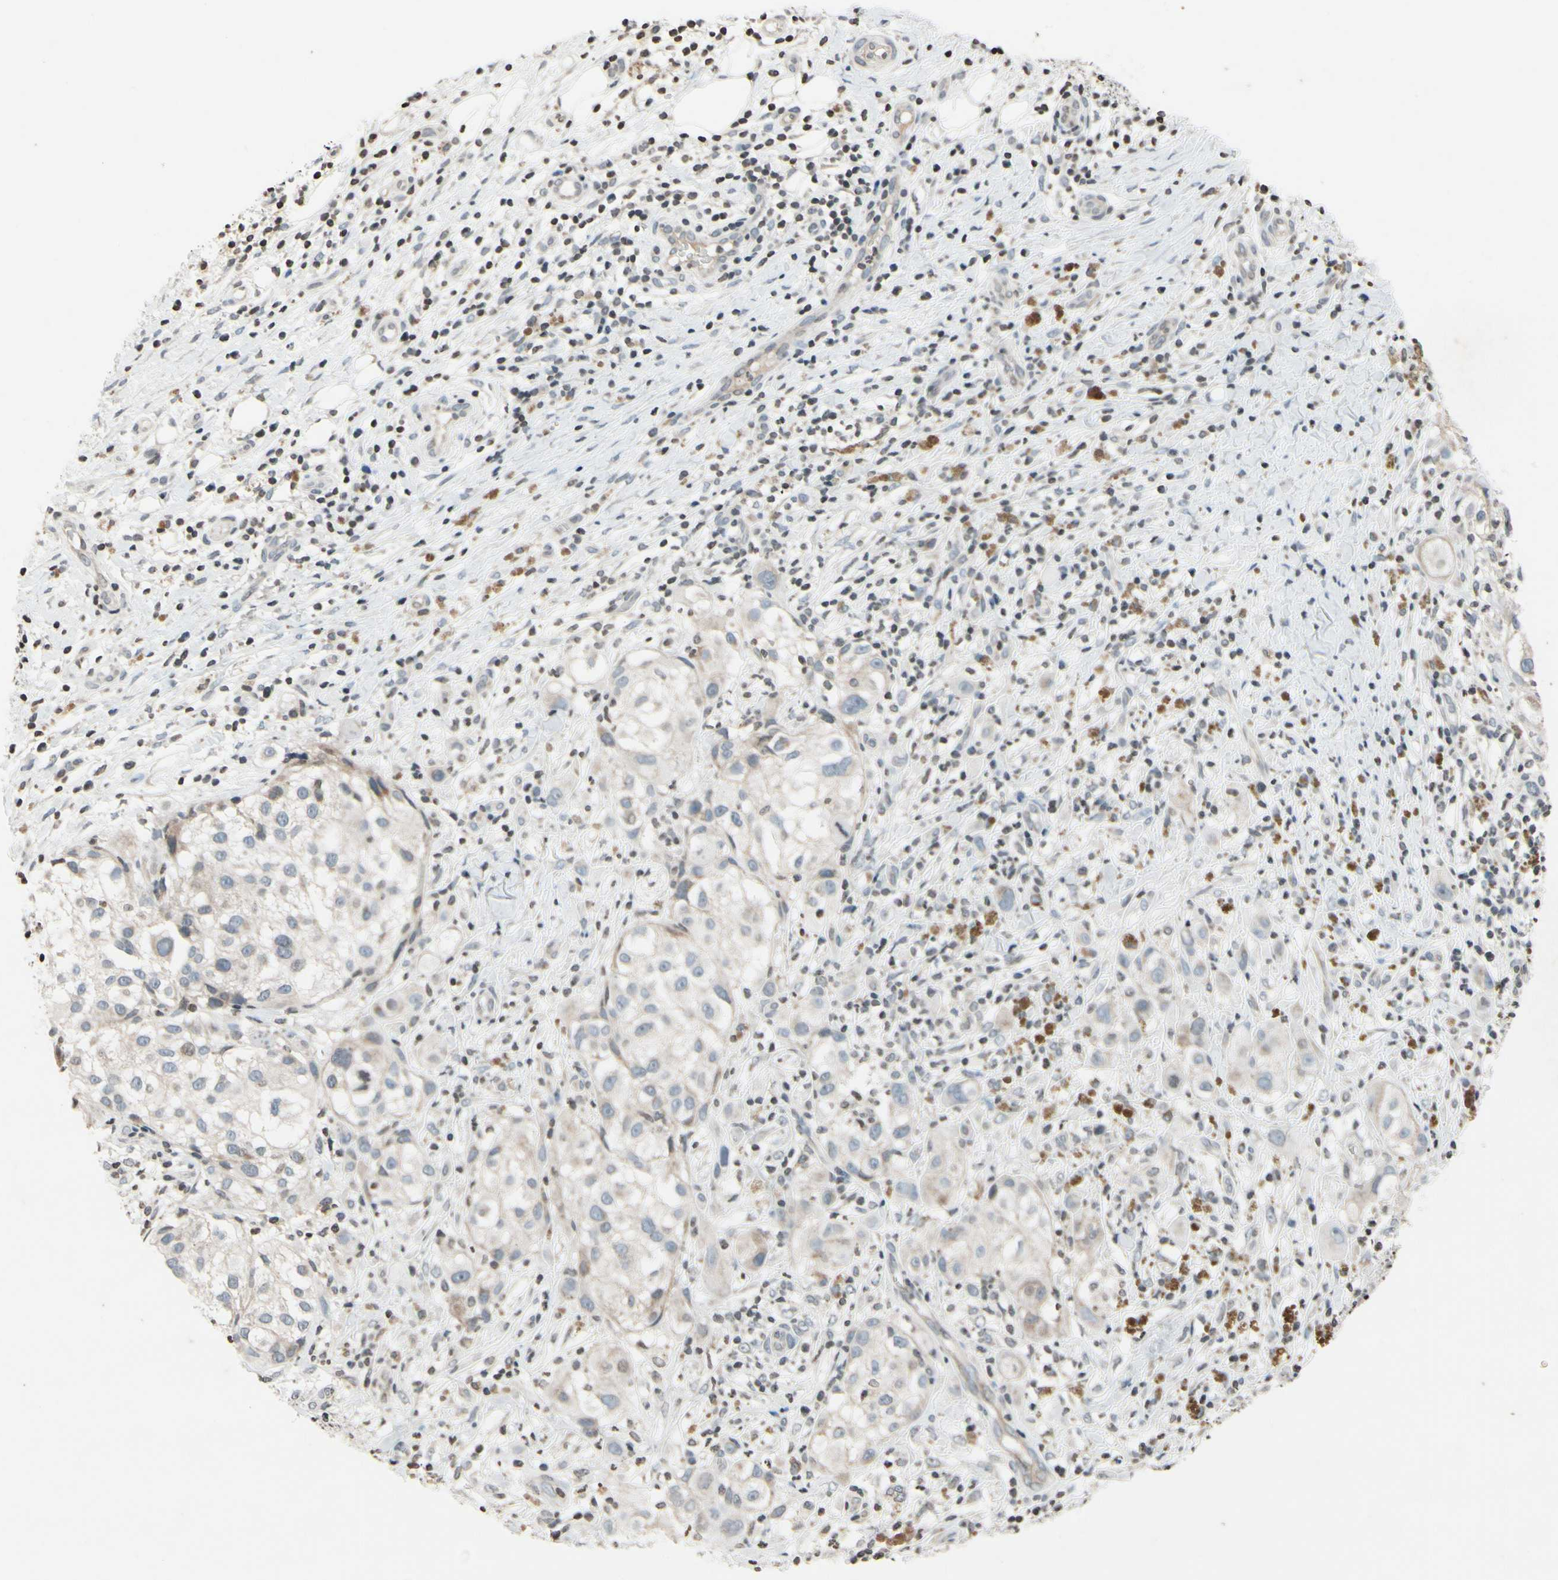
{"staining": {"intensity": "negative", "quantity": "none", "location": "none"}, "tissue": "melanoma", "cell_type": "Tumor cells", "image_type": "cancer", "snomed": [{"axis": "morphology", "description": "Necrosis, NOS"}, {"axis": "morphology", "description": "Malignant melanoma, NOS"}, {"axis": "topography", "description": "Skin"}], "caption": "High power microscopy histopathology image of an IHC micrograph of malignant melanoma, revealing no significant staining in tumor cells.", "gene": "CLDN11", "patient": {"sex": "female", "age": 87}}